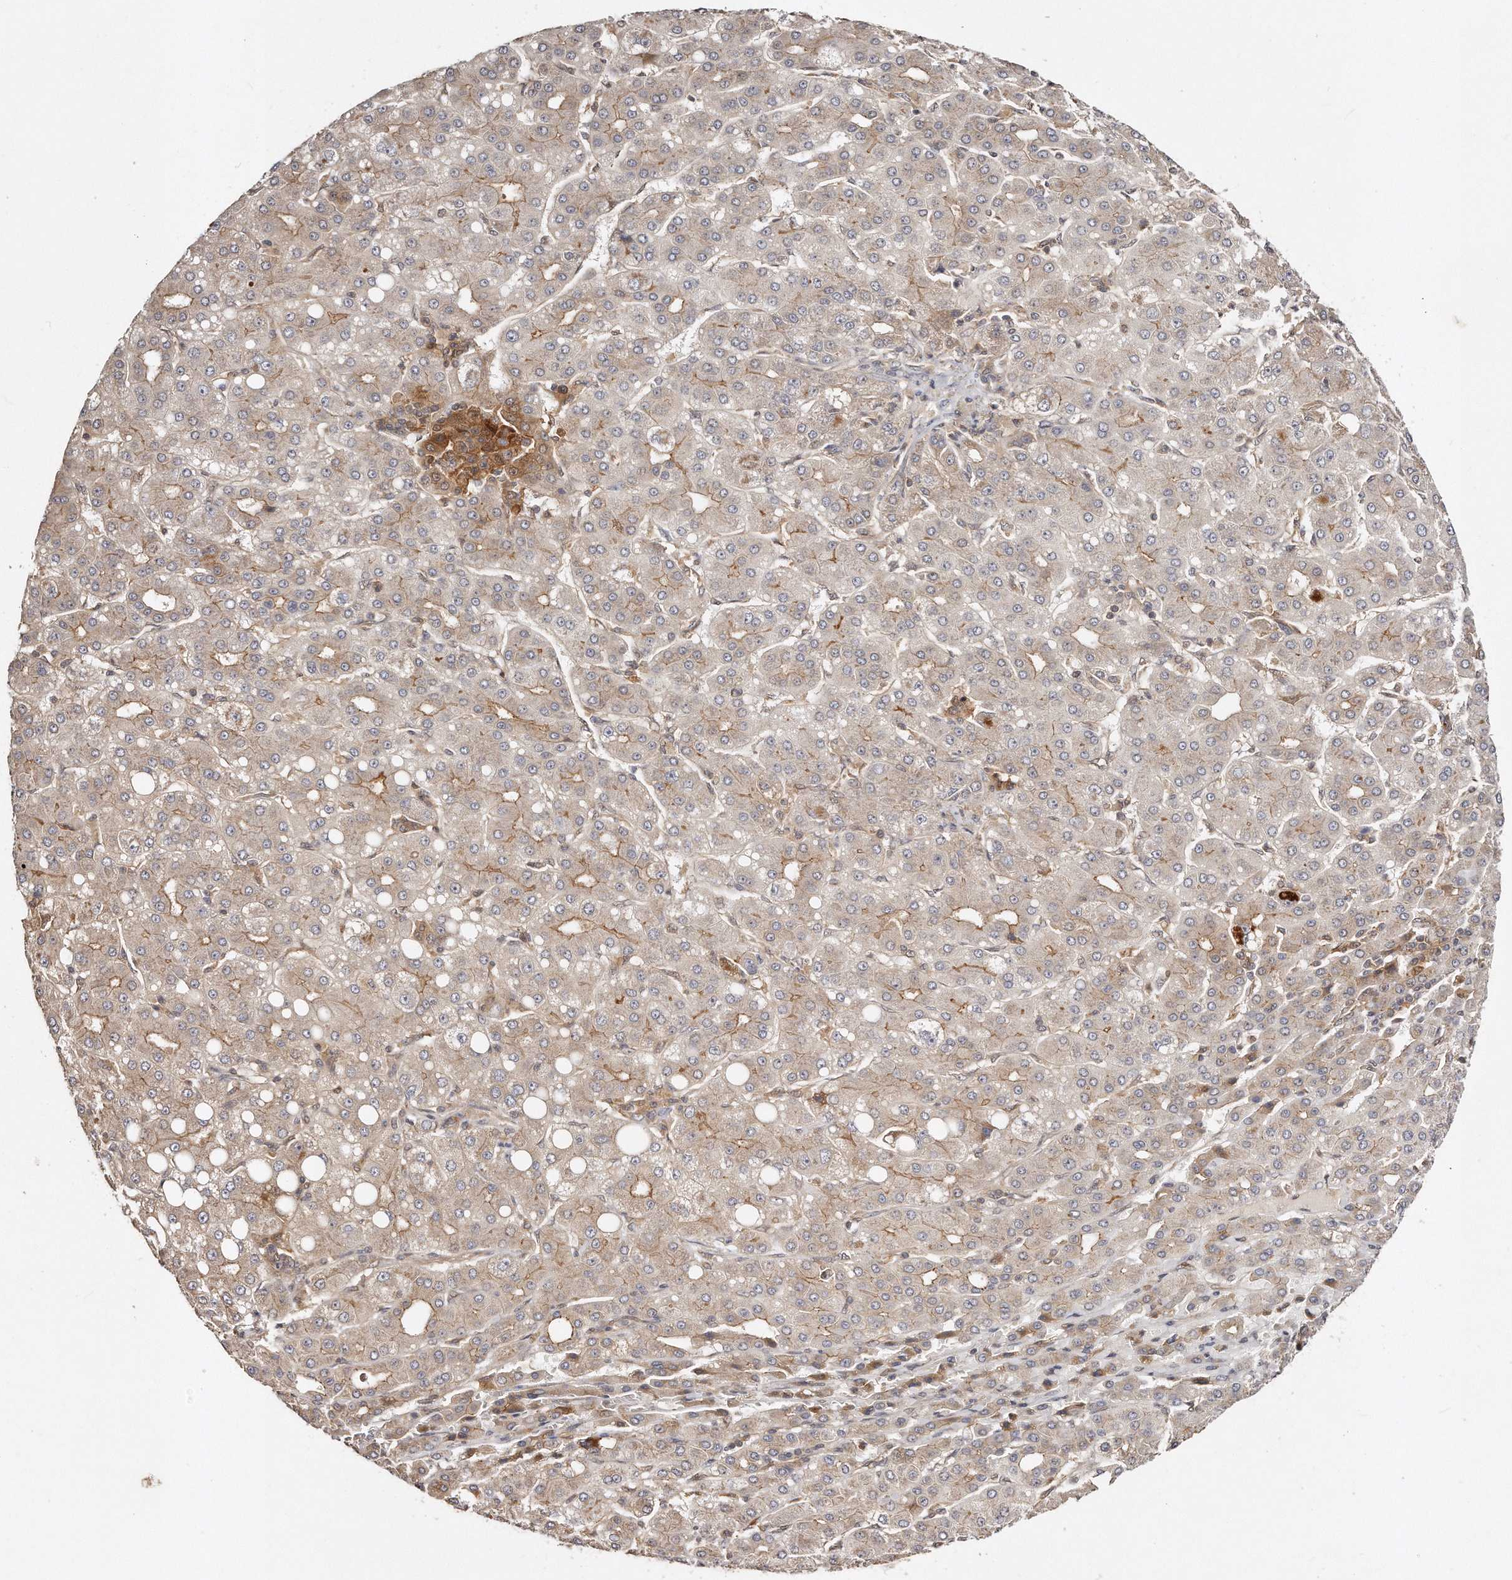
{"staining": {"intensity": "moderate", "quantity": "25%-75%", "location": "cytoplasmic/membranous"}, "tissue": "liver cancer", "cell_type": "Tumor cells", "image_type": "cancer", "snomed": [{"axis": "morphology", "description": "Carcinoma, Hepatocellular, NOS"}, {"axis": "topography", "description": "Liver"}], "caption": "Immunohistochemical staining of liver hepatocellular carcinoma displays moderate cytoplasmic/membranous protein positivity in about 25%-75% of tumor cells.", "gene": "GBP4", "patient": {"sex": "male", "age": 65}}